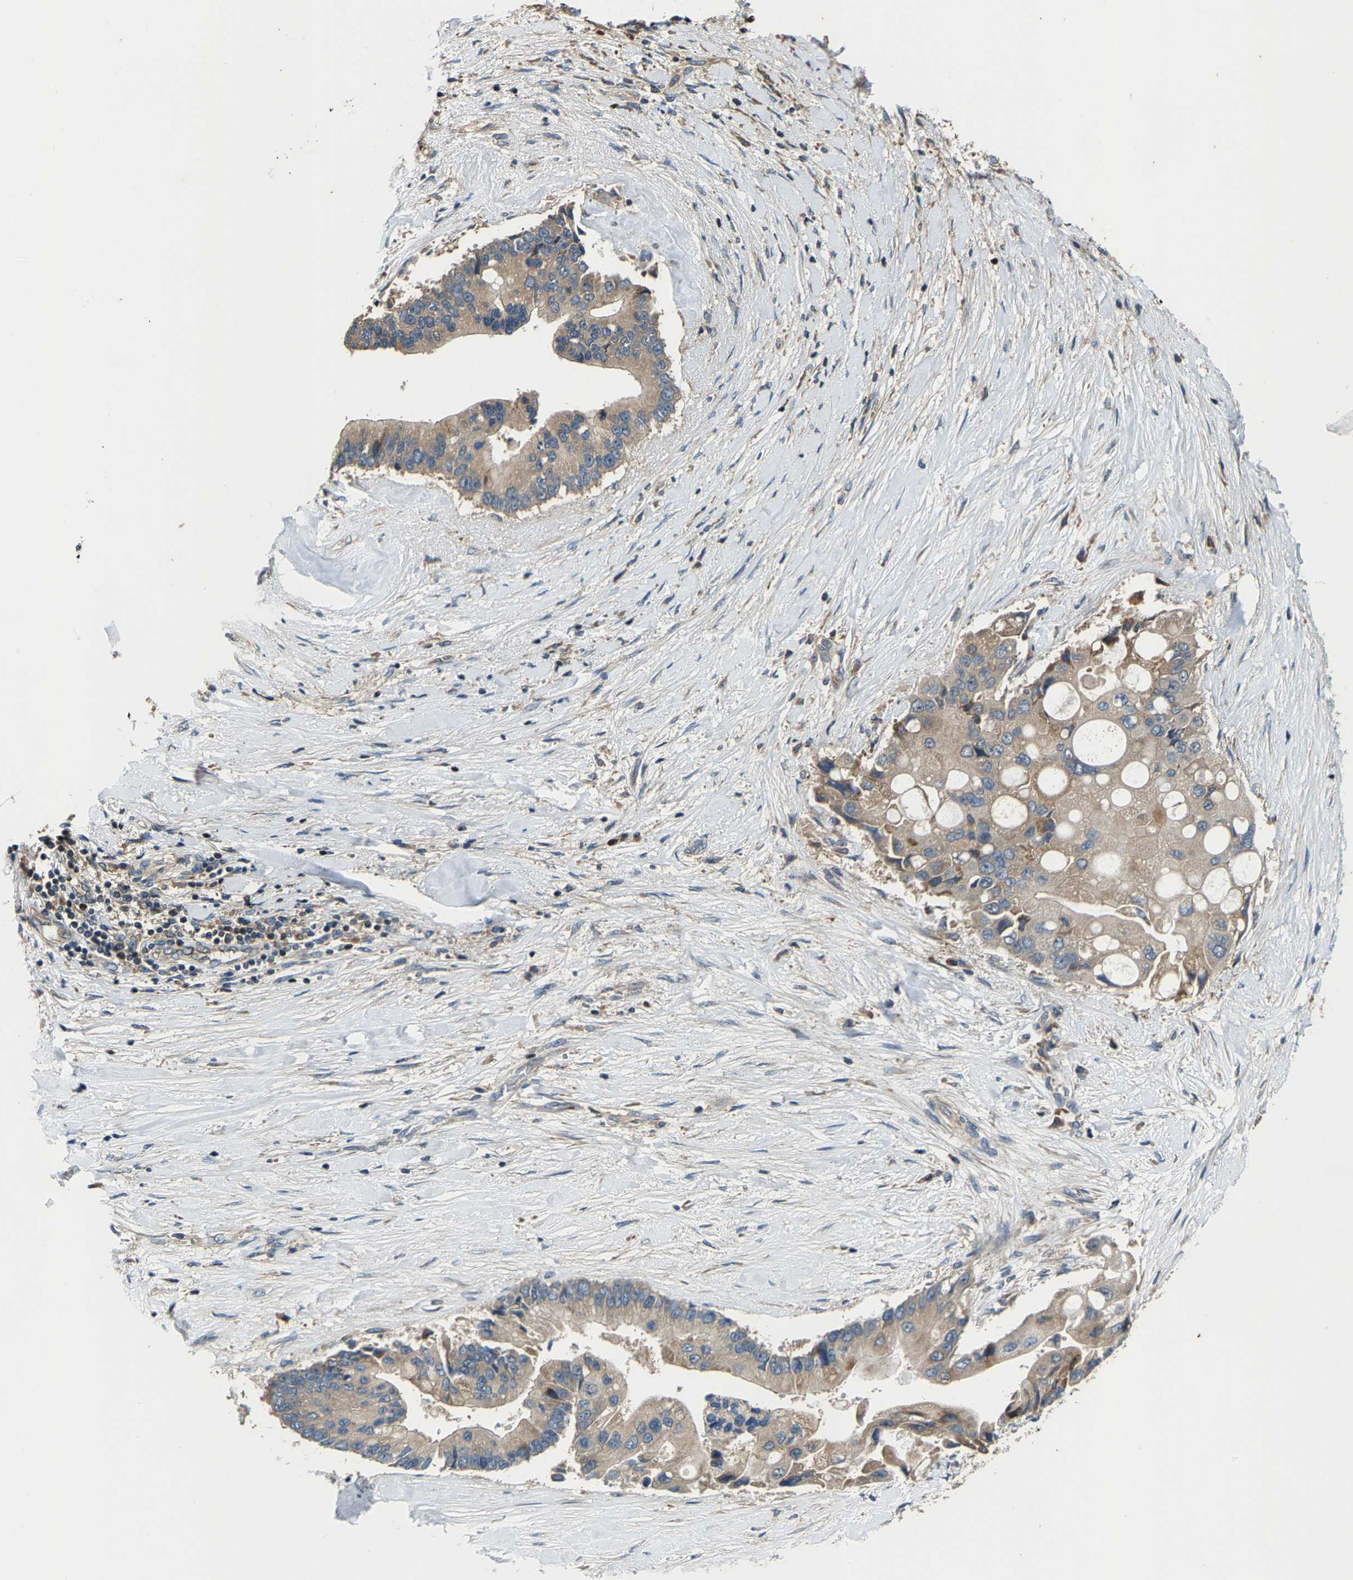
{"staining": {"intensity": "weak", "quantity": ">75%", "location": "cytoplasmic/membranous"}, "tissue": "liver cancer", "cell_type": "Tumor cells", "image_type": "cancer", "snomed": [{"axis": "morphology", "description": "Cholangiocarcinoma"}, {"axis": "topography", "description": "Liver"}], "caption": "An IHC image of tumor tissue is shown. Protein staining in brown shows weak cytoplasmic/membranous positivity in liver cancer within tumor cells.", "gene": "AGBL3", "patient": {"sex": "male", "age": 50}}